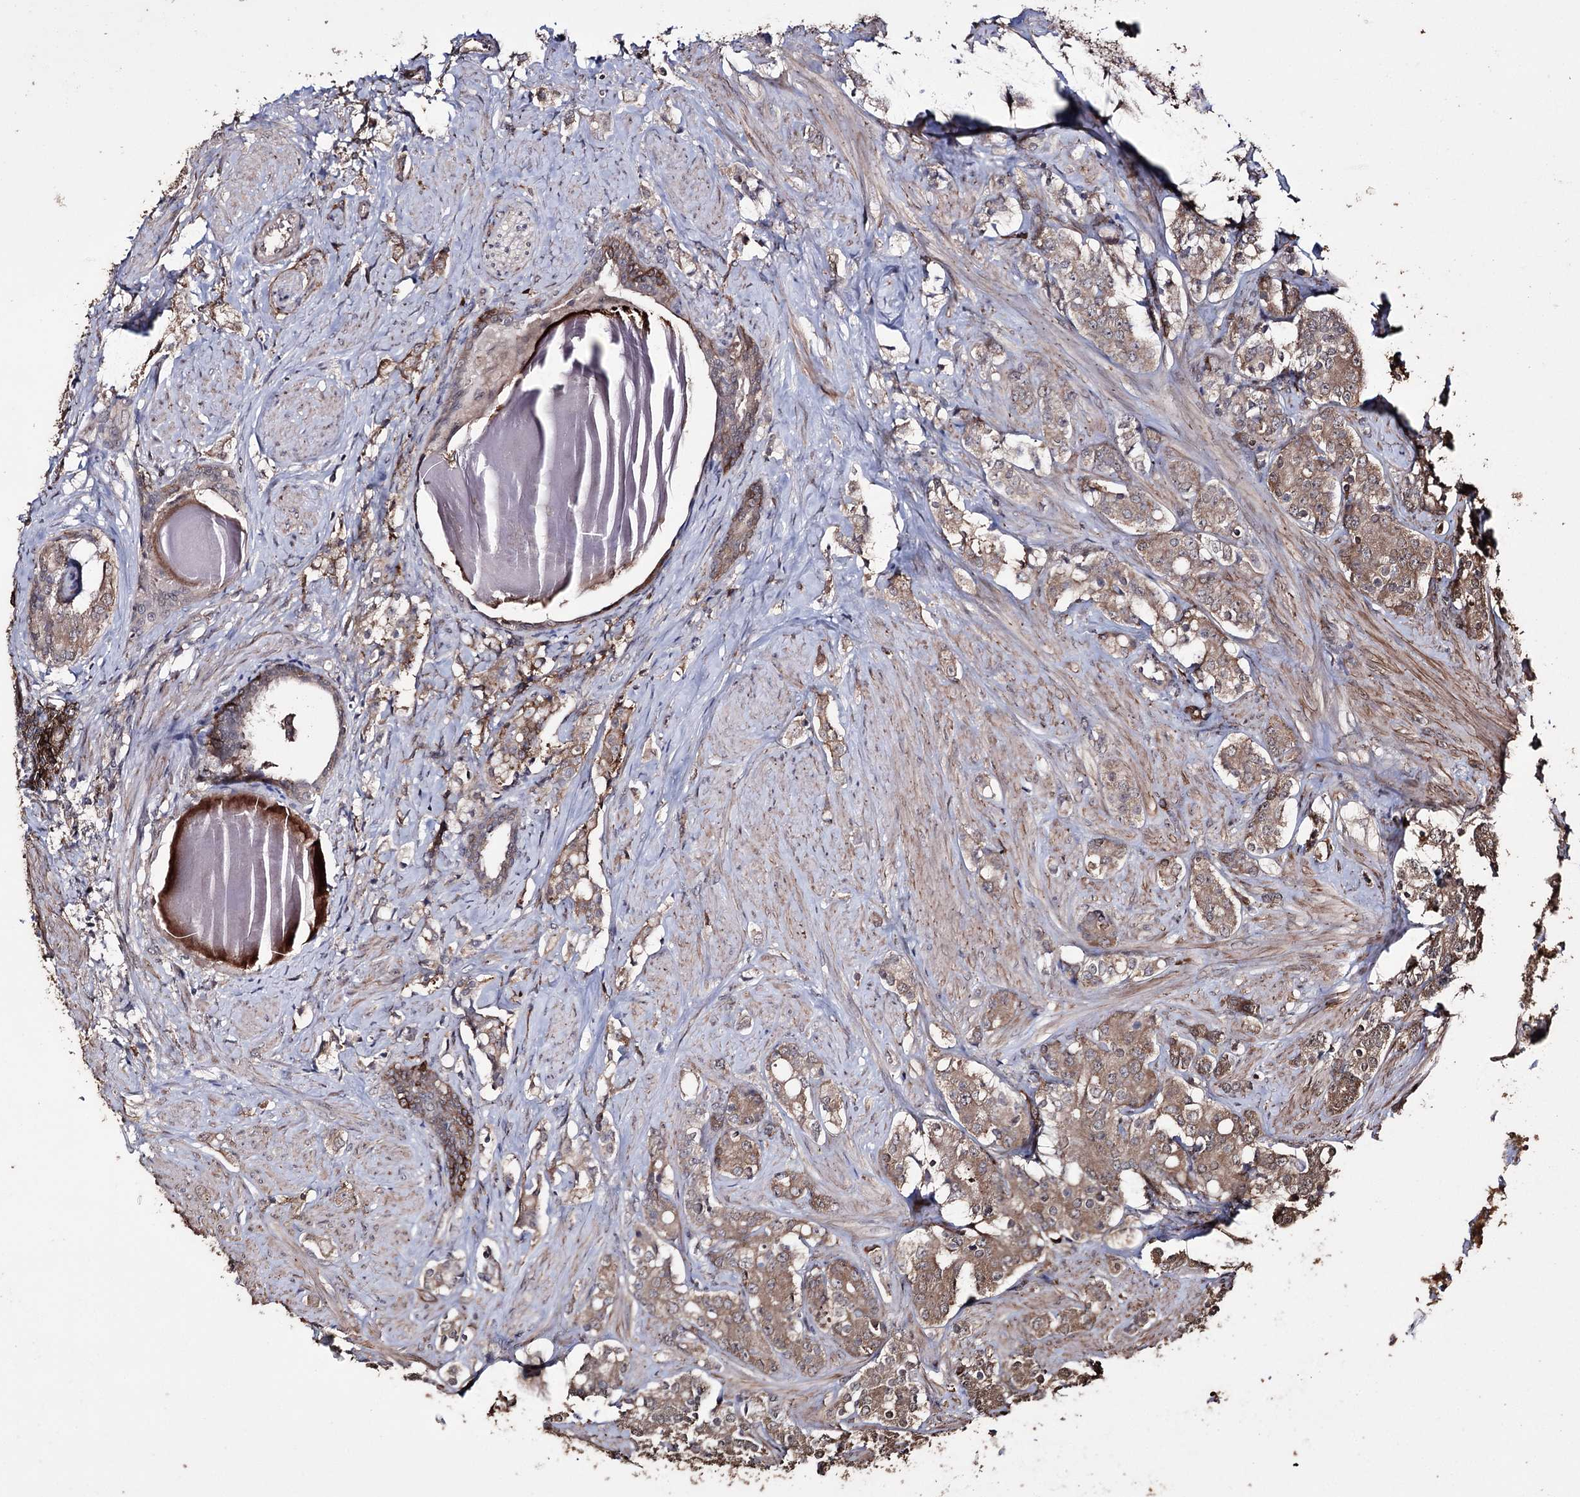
{"staining": {"intensity": "moderate", "quantity": ">75%", "location": "cytoplasmic/membranous"}, "tissue": "prostate cancer", "cell_type": "Tumor cells", "image_type": "cancer", "snomed": [{"axis": "morphology", "description": "Adenocarcinoma, High grade"}, {"axis": "topography", "description": "Prostate"}], "caption": "Adenocarcinoma (high-grade) (prostate) tissue exhibits moderate cytoplasmic/membranous positivity in approximately >75% of tumor cells, visualized by immunohistochemistry. (Brightfield microscopy of DAB IHC at high magnification).", "gene": "ZNF662", "patient": {"sex": "male", "age": 62}}